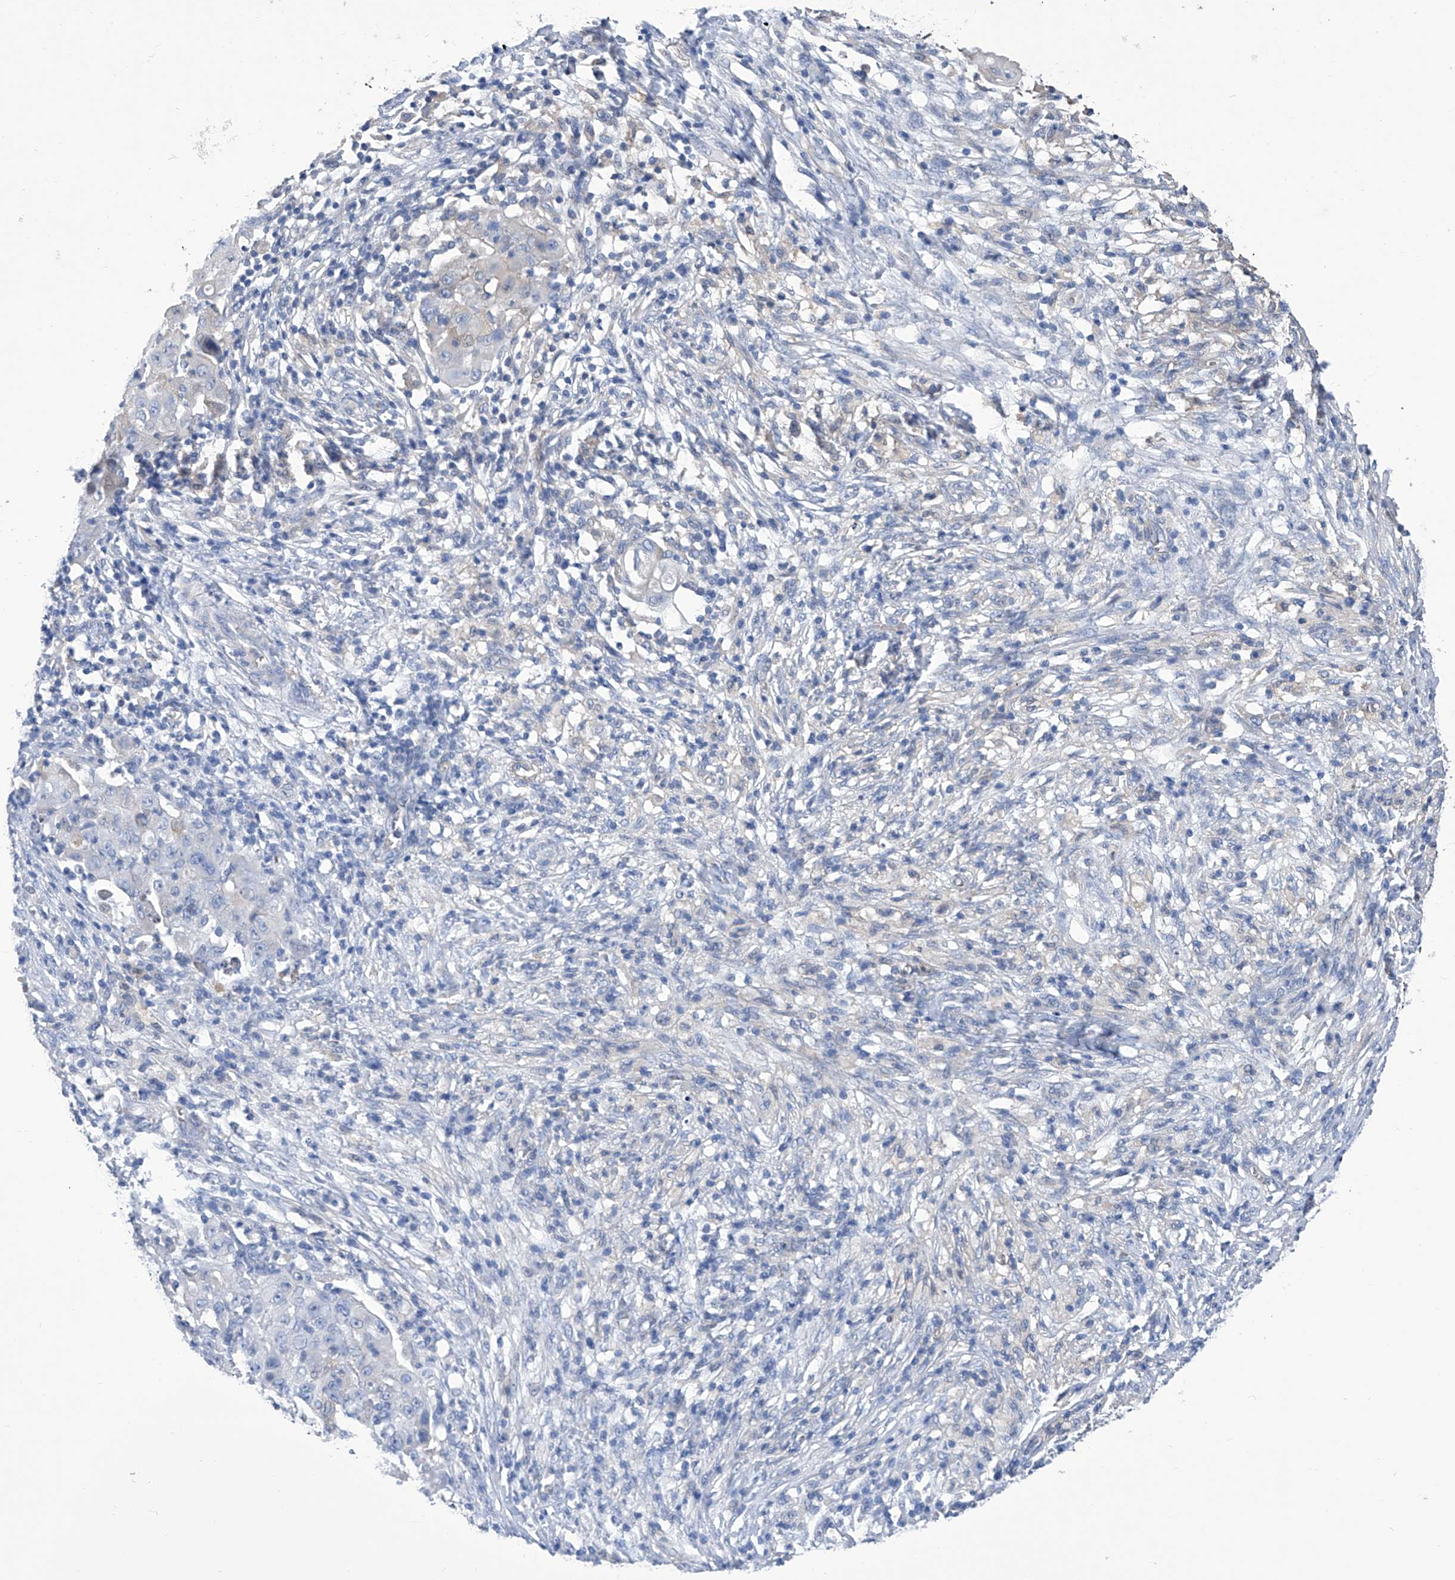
{"staining": {"intensity": "negative", "quantity": "none", "location": "none"}, "tissue": "ovarian cancer", "cell_type": "Tumor cells", "image_type": "cancer", "snomed": [{"axis": "morphology", "description": "Carcinoma, endometroid"}, {"axis": "topography", "description": "Ovary"}], "caption": "This image is of ovarian endometroid carcinoma stained with immunohistochemistry (IHC) to label a protein in brown with the nuclei are counter-stained blue. There is no positivity in tumor cells.", "gene": "SMS", "patient": {"sex": "female", "age": 42}}